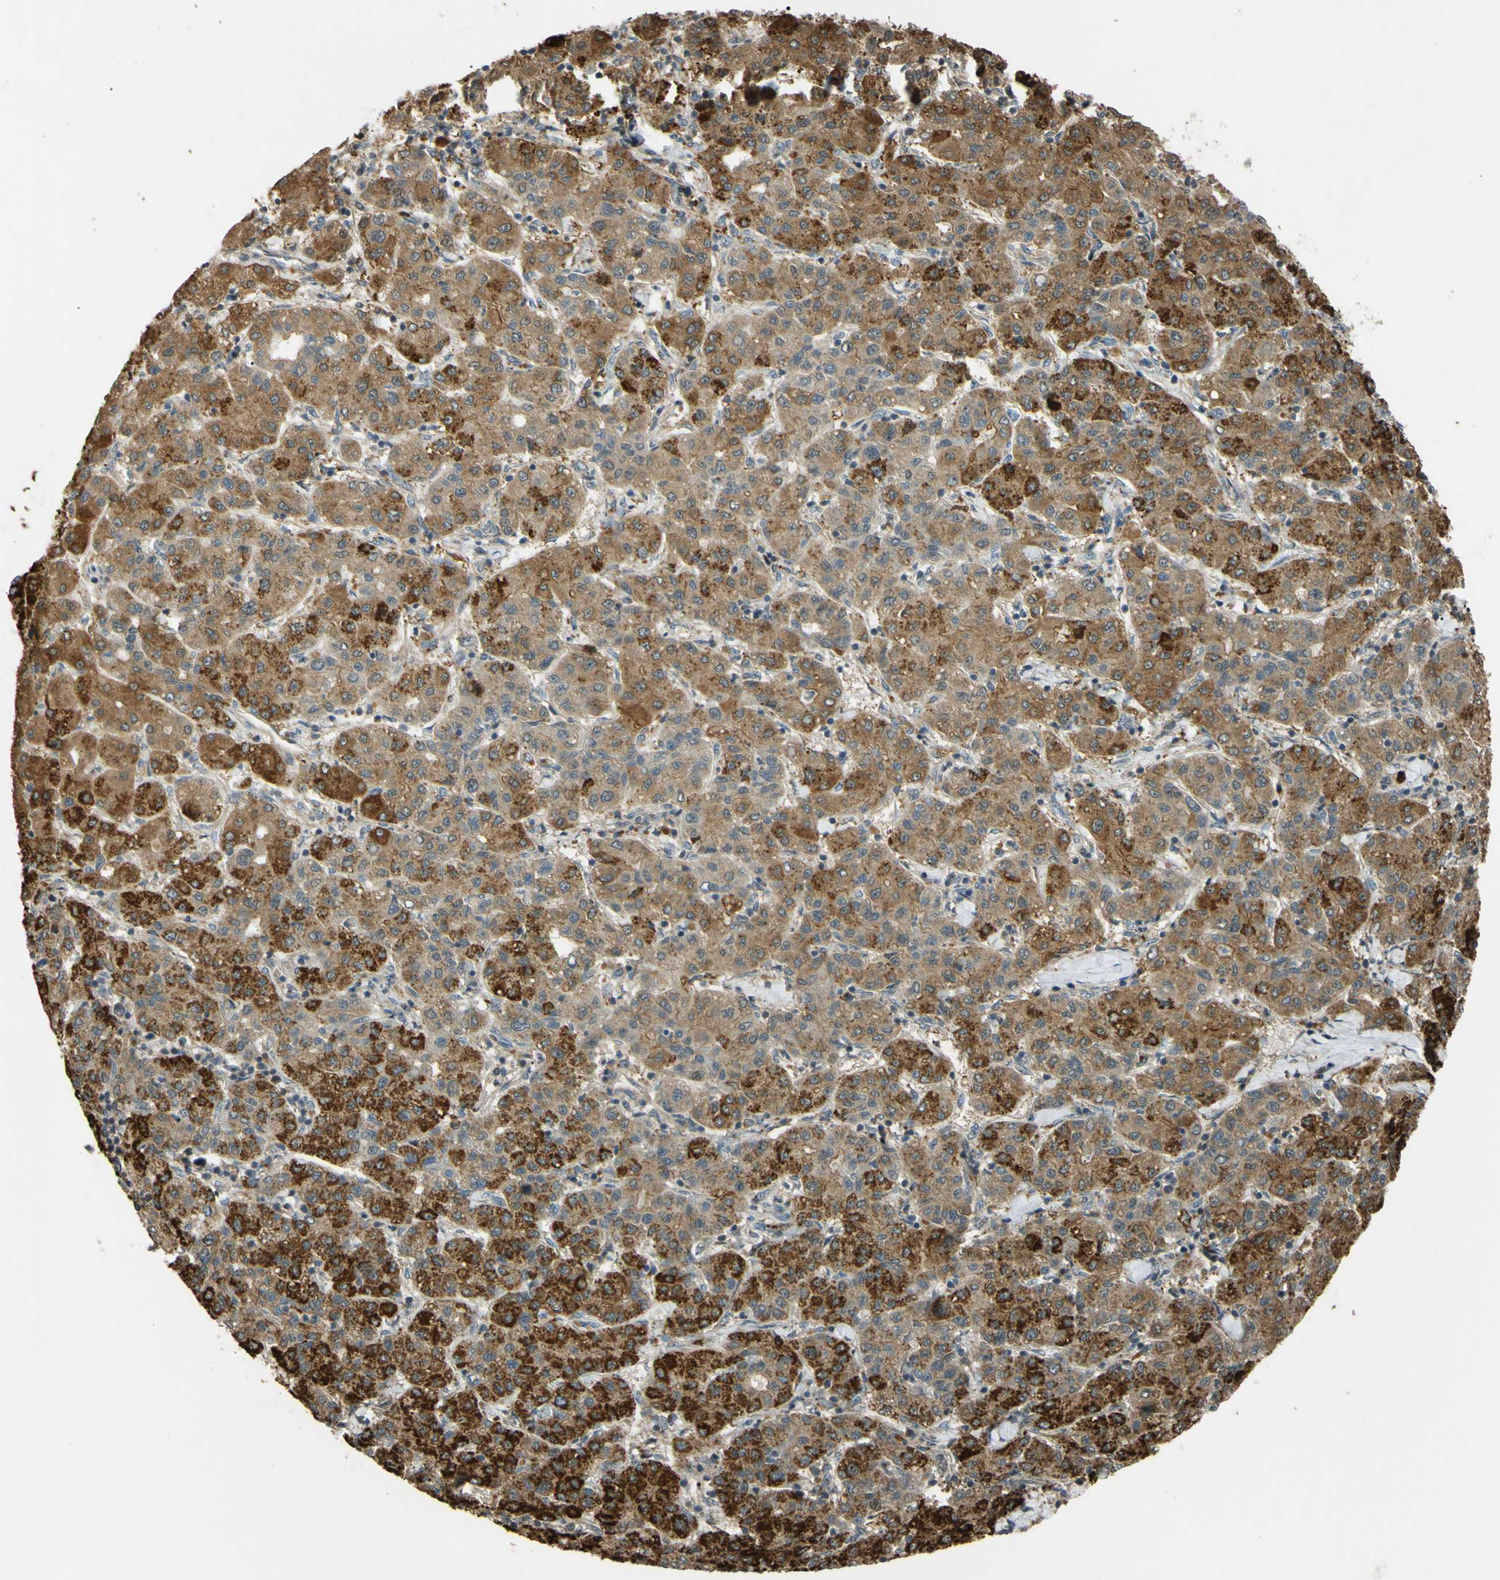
{"staining": {"intensity": "strong", "quantity": ">75%", "location": "cytoplasmic/membranous"}, "tissue": "liver cancer", "cell_type": "Tumor cells", "image_type": "cancer", "snomed": [{"axis": "morphology", "description": "Carcinoma, Hepatocellular, NOS"}, {"axis": "topography", "description": "Liver"}], "caption": "Protein staining displays strong cytoplasmic/membranous positivity in approximately >75% of tumor cells in liver hepatocellular carcinoma.", "gene": "FLII", "patient": {"sex": "male", "age": 65}}